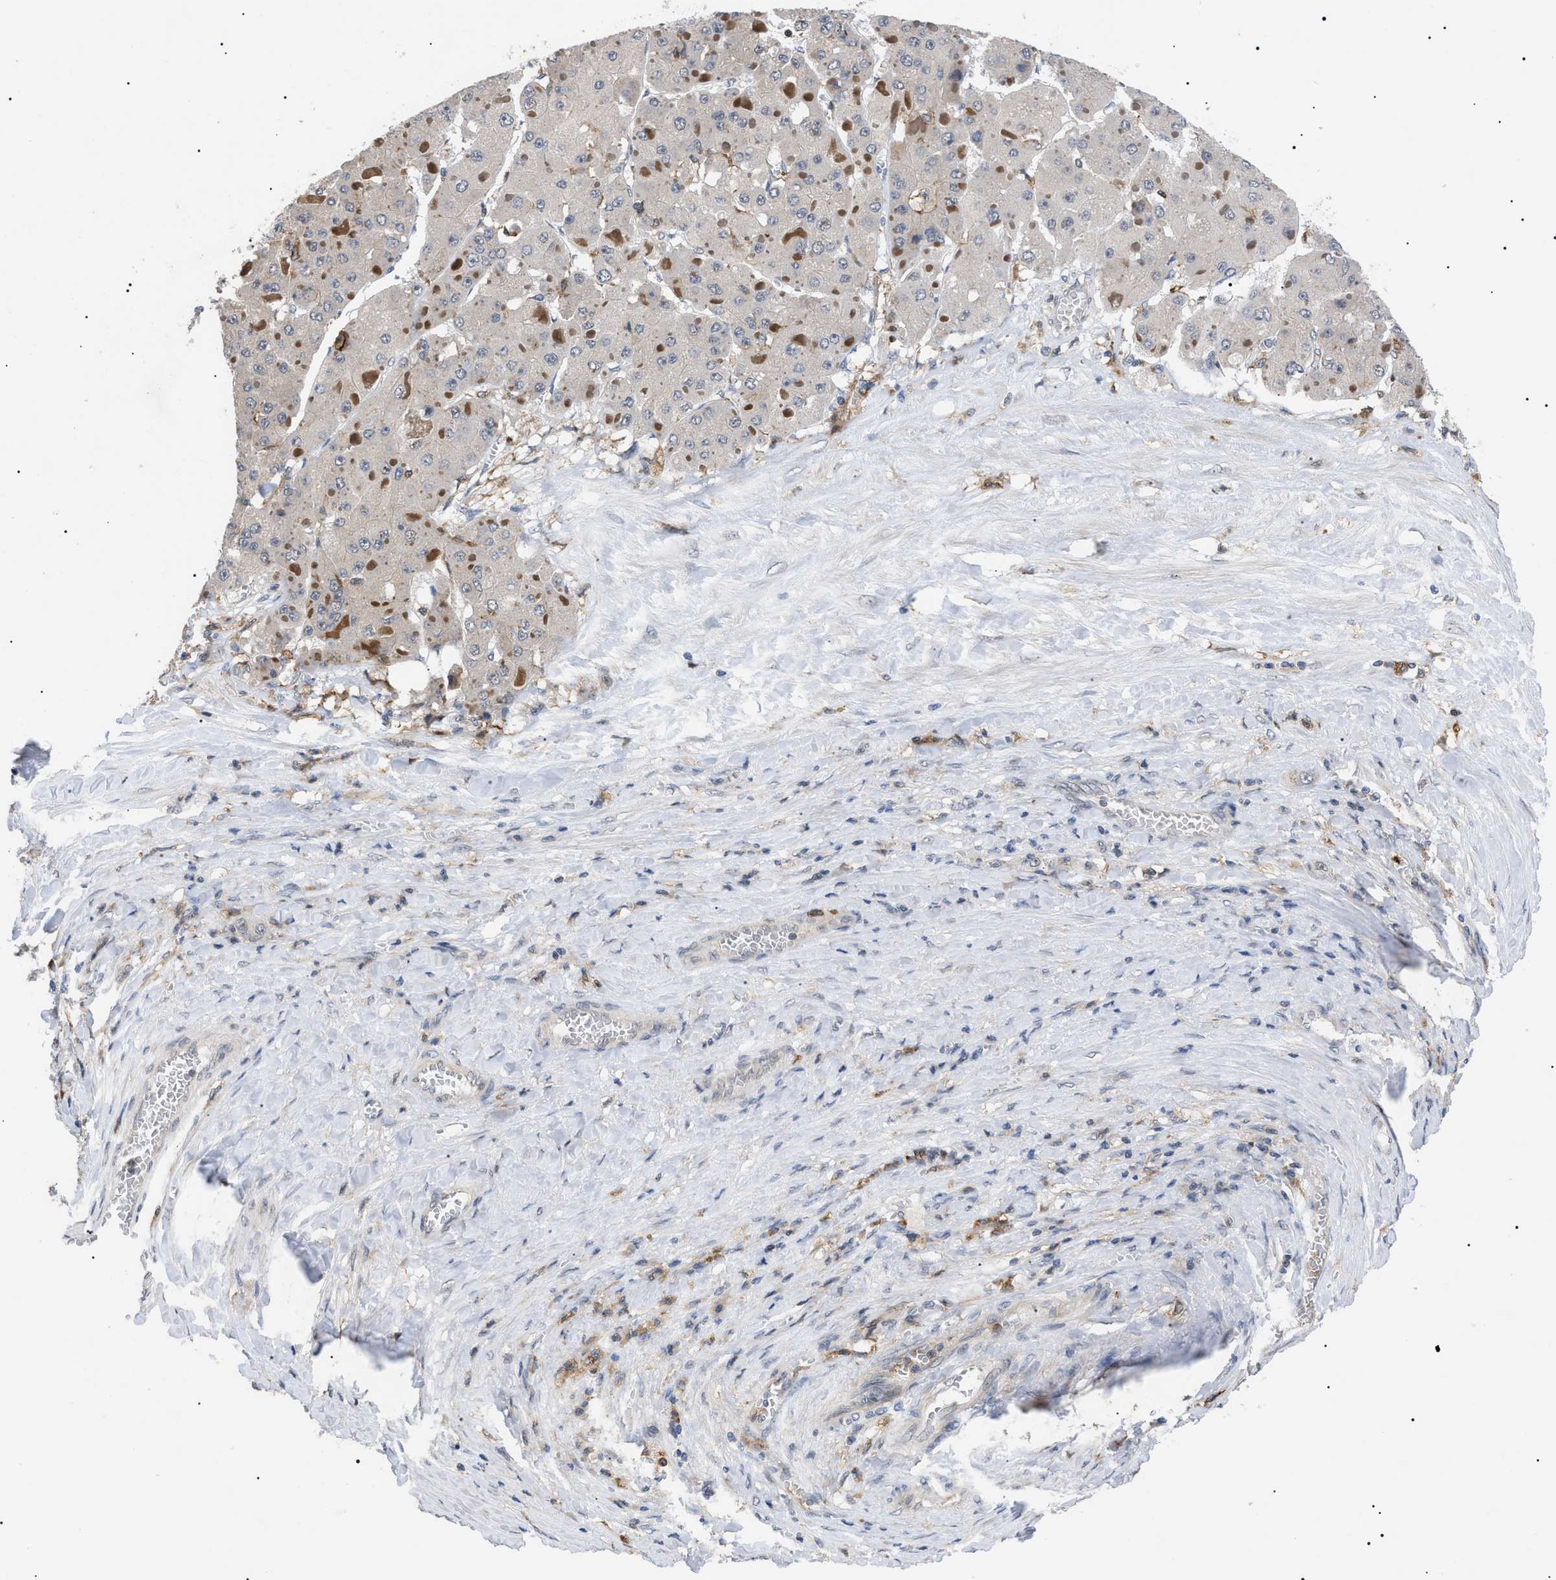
{"staining": {"intensity": "negative", "quantity": "none", "location": "none"}, "tissue": "liver cancer", "cell_type": "Tumor cells", "image_type": "cancer", "snomed": [{"axis": "morphology", "description": "Carcinoma, Hepatocellular, NOS"}, {"axis": "topography", "description": "Liver"}], "caption": "Immunohistochemical staining of liver cancer exhibits no significant positivity in tumor cells.", "gene": "CD300A", "patient": {"sex": "female", "age": 73}}